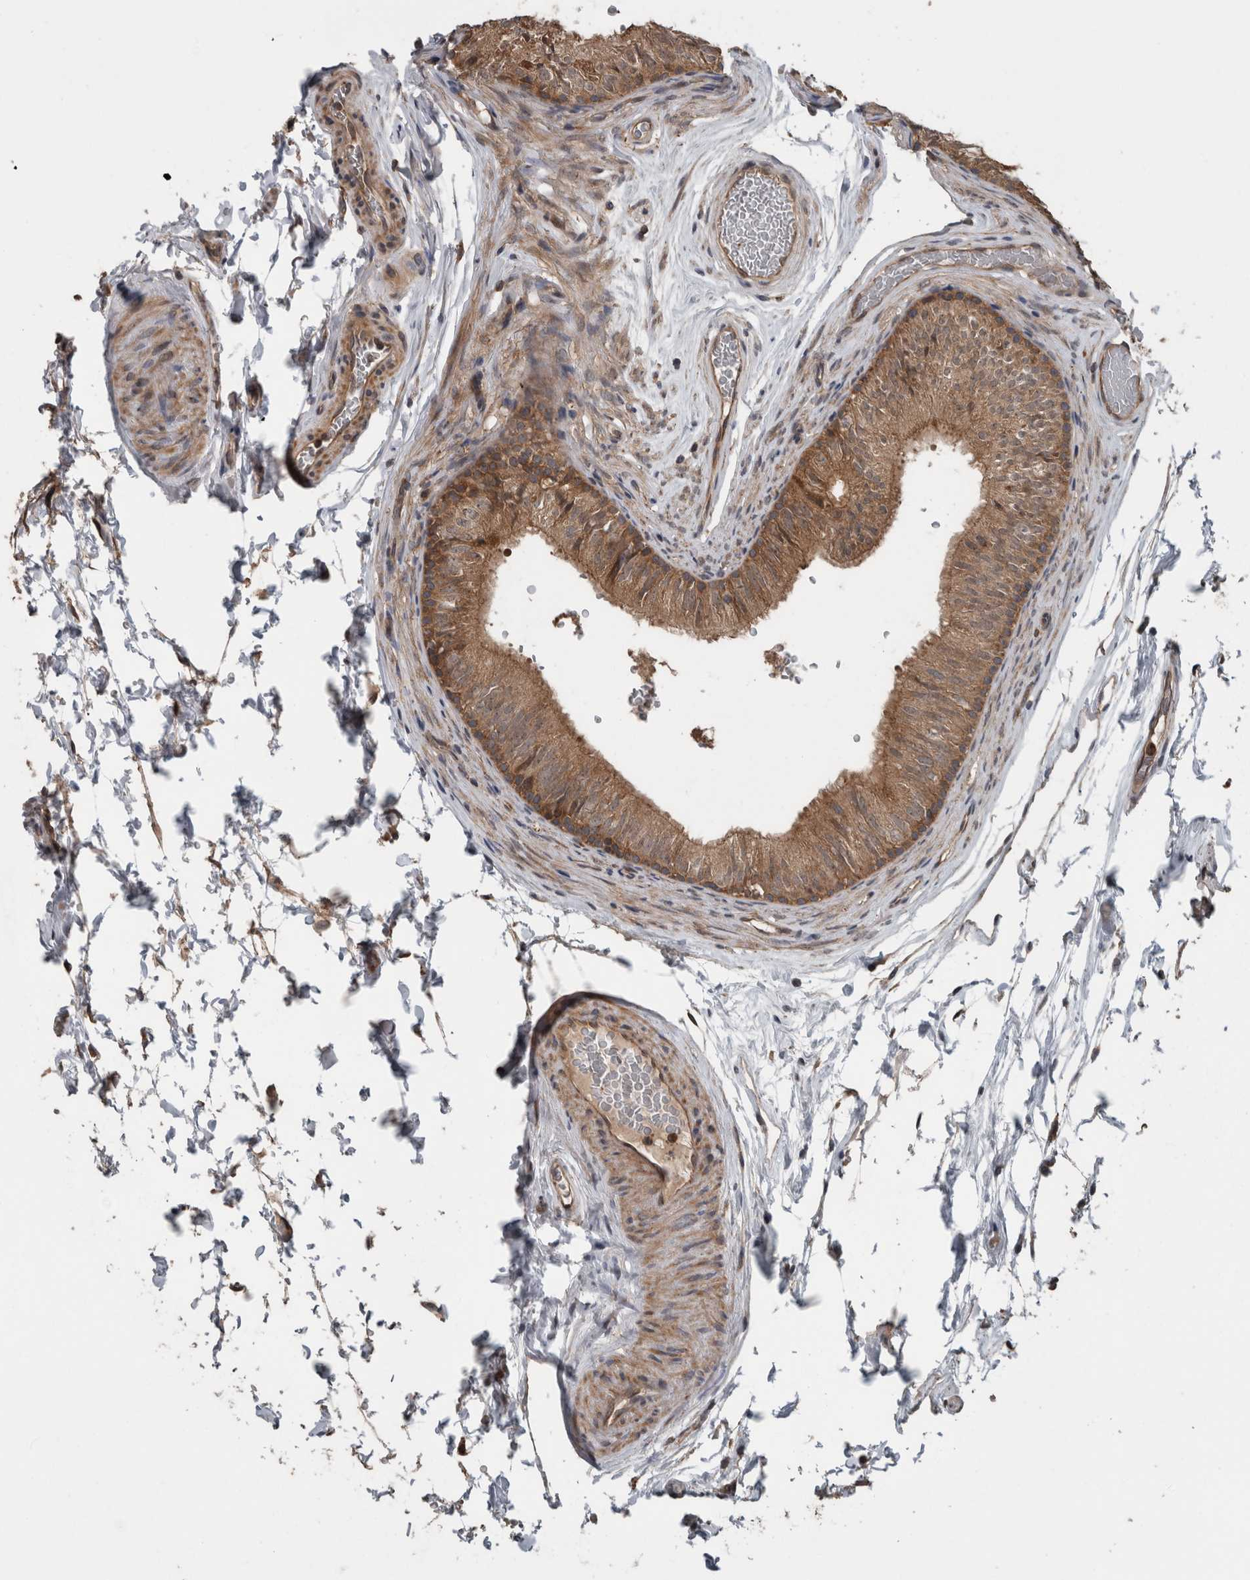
{"staining": {"intensity": "moderate", "quantity": ">75%", "location": "cytoplasmic/membranous"}, "tissue": "epididymis", "cell_type": "Glandular cells", "image_type": "normal", "snomed": [{"axis": "morphology", "description": "Normal tissue, NOS"}, {"axis": "topography", "description": "Epididymis"}], "caption": "Benign epididymis reveals moderate cytoplasmic/membranous expression in about >75% of glandular cells.", "gene": "RIOK3", "patient": {"sex": "male", "age": 36}}